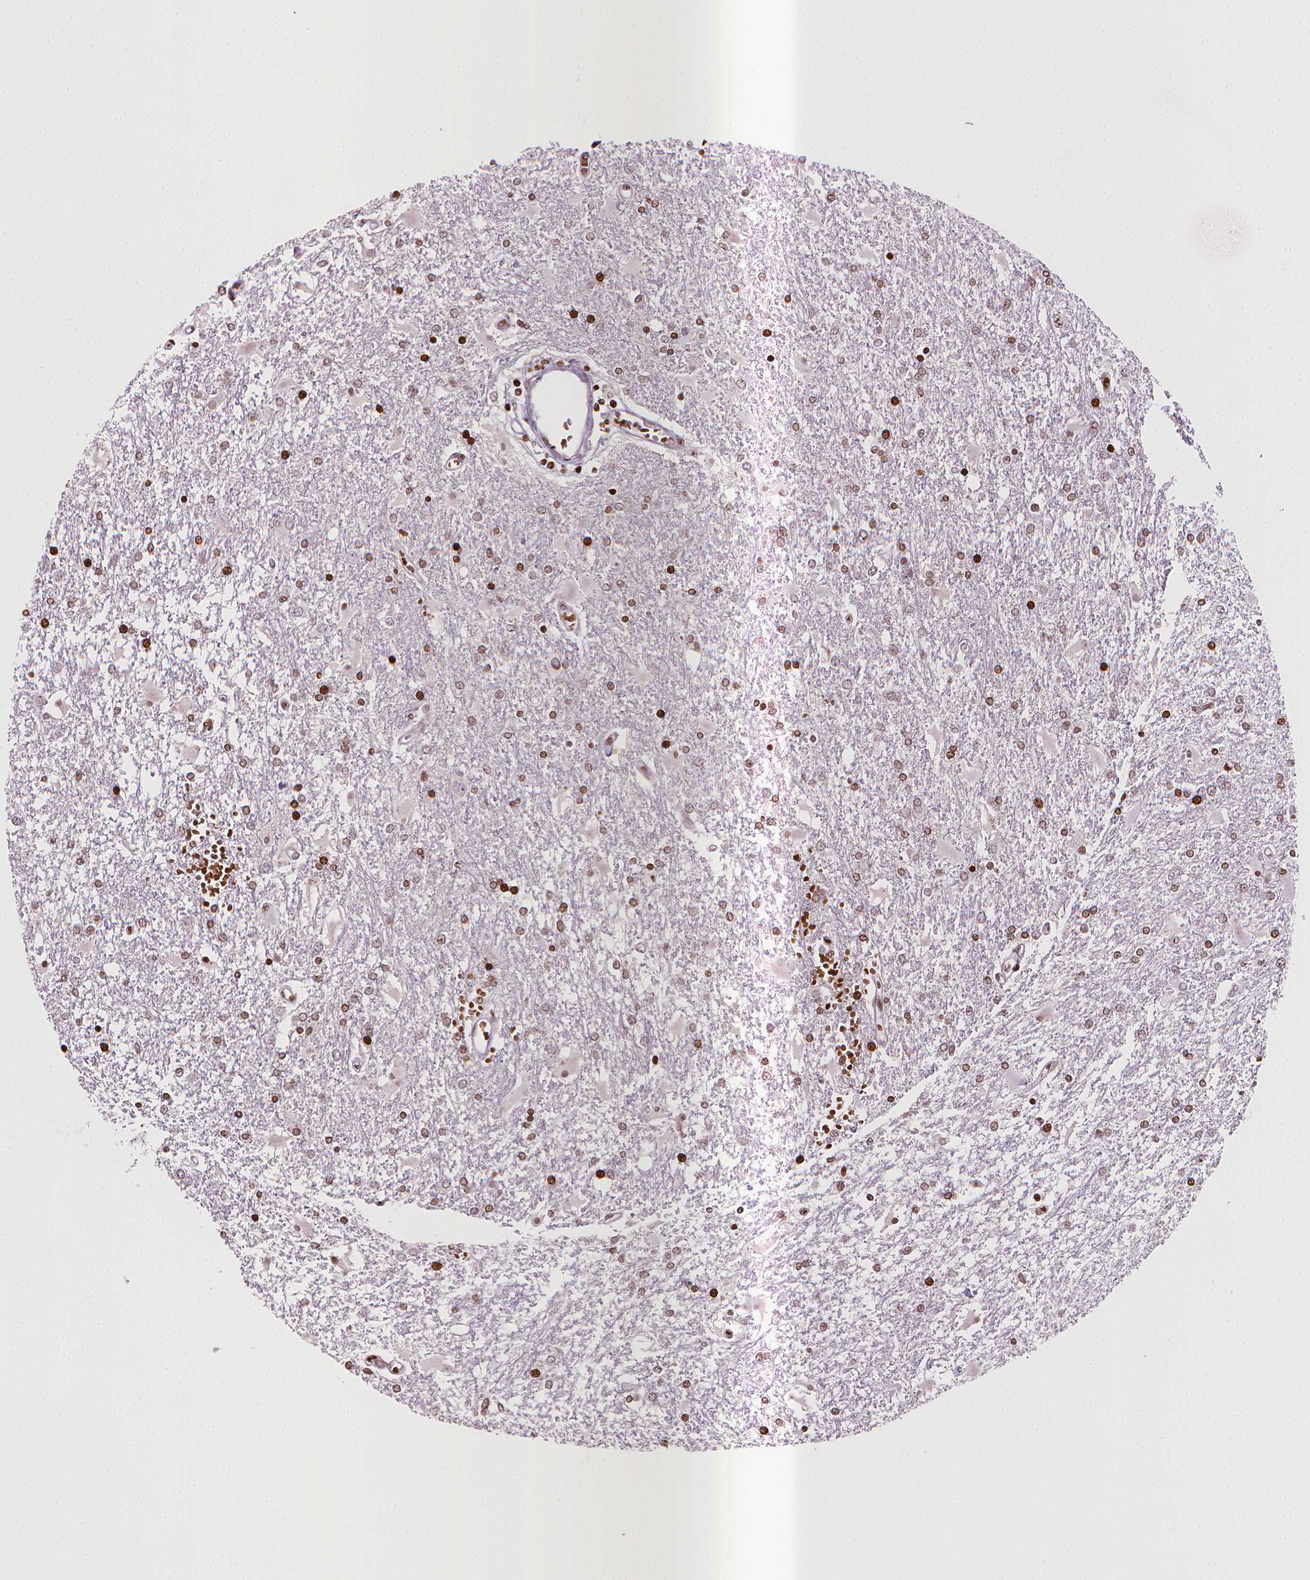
{"staining": {"intensity": "moderate", "quantity": ">75%", "location": "nuclear"}, "tissue": "glioma", "cell_type": "Tumor cells", "image_type": "cancer", "snomed": [{"axis": "morphology", "description": "Glioma, malignant, High grade"}, {"axis": "topography", "description": "Cerebral cortex"}], "caption": "This image shows malignant glioma (high-grade) stained with immunohistochemistry (IHC) to label a protein in brown. The nuclear of tumor cells show moderate positivity for the protein. Nuclei are counter-stained blue.", "gene": "PIP4K2A", "patient": {"sex": "male", "age": 79}}